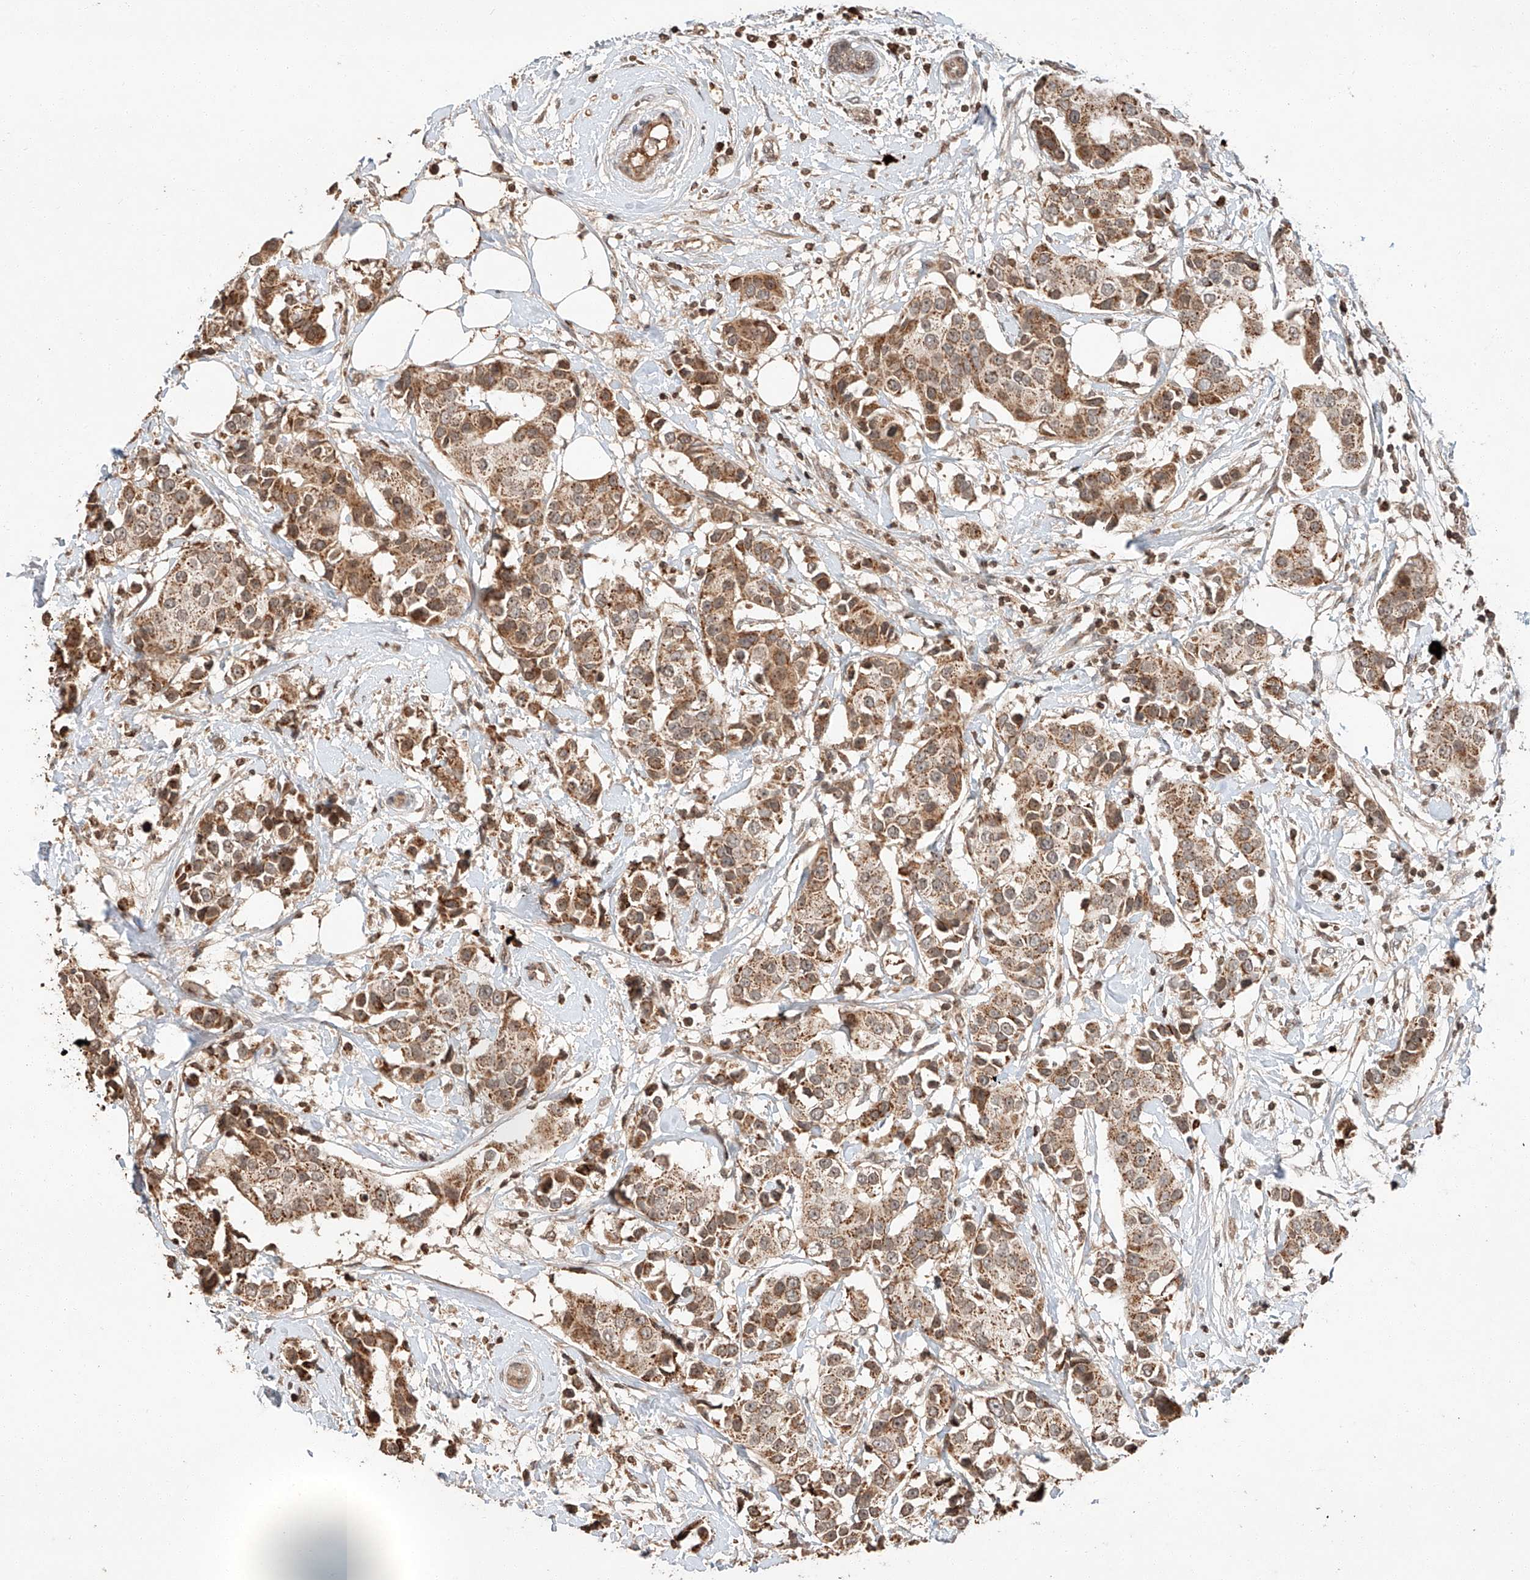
{"staining": {"intensity": "moderate", "quantity": ">75%", "location": "cytoplasmic/membranous"}, "tissue": "breast cancer", "cell_type": "Tumor cells", "image_type": "cancer", "snomed": [{"axis": "morphology", "description": "Normal tissue, NOS"}, {"axis": "morphology", "description": "Duct carcinoma"}, {"axis": "topography", "description": "Breast"}], "caption": "Tumor cells reveal moderate cytoplasmic/membranous staining in approximately >75% of cells in breast infiltrating ductal carcinoma.", "gene": "ARHGAP33", "patient": {"sex": "female", "age": 39}}